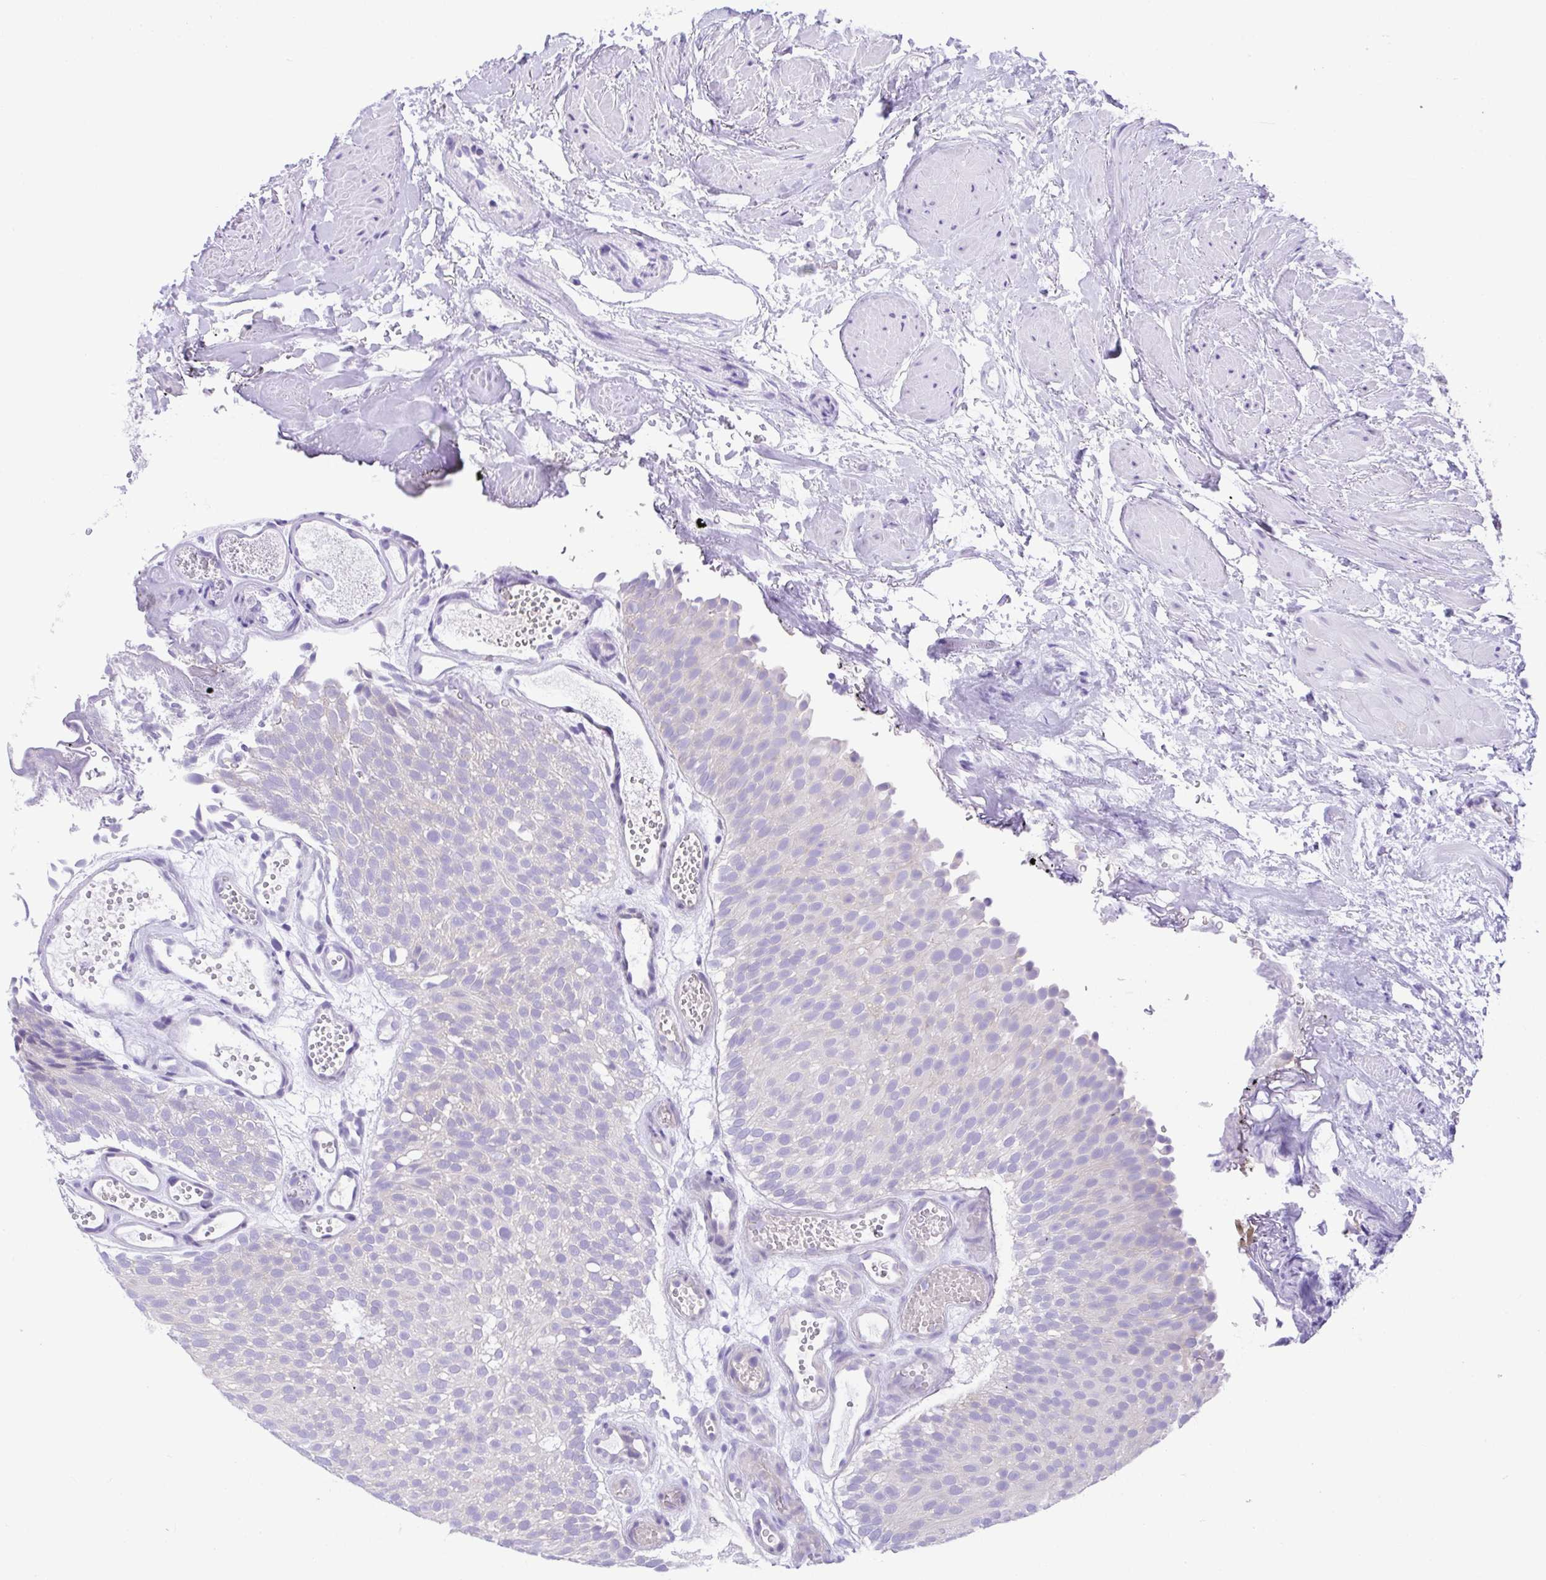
{"staining": {"intensity": "negative", "quantity": "none", "location": "none"}, "tissue": "urothelial cancer", "cell_type": "Tumor cells", "image_type": "cancer", "snomed": [{"axis": "morphology", "description": "Urothelial carcinoma, Low grade"}, {"axis": "topography", "description": "Urinary bladder"}], "caption": "This micrograph is of urothelial carcinoma (low-grade) stained with immunohistochemistry (IHC) to label a protein in brown with the nuclei are counter-stained blue. There is no positivity in tumor cells.", "gene": "LUZP4", "patient": {"sex": "male", "age": 78}}